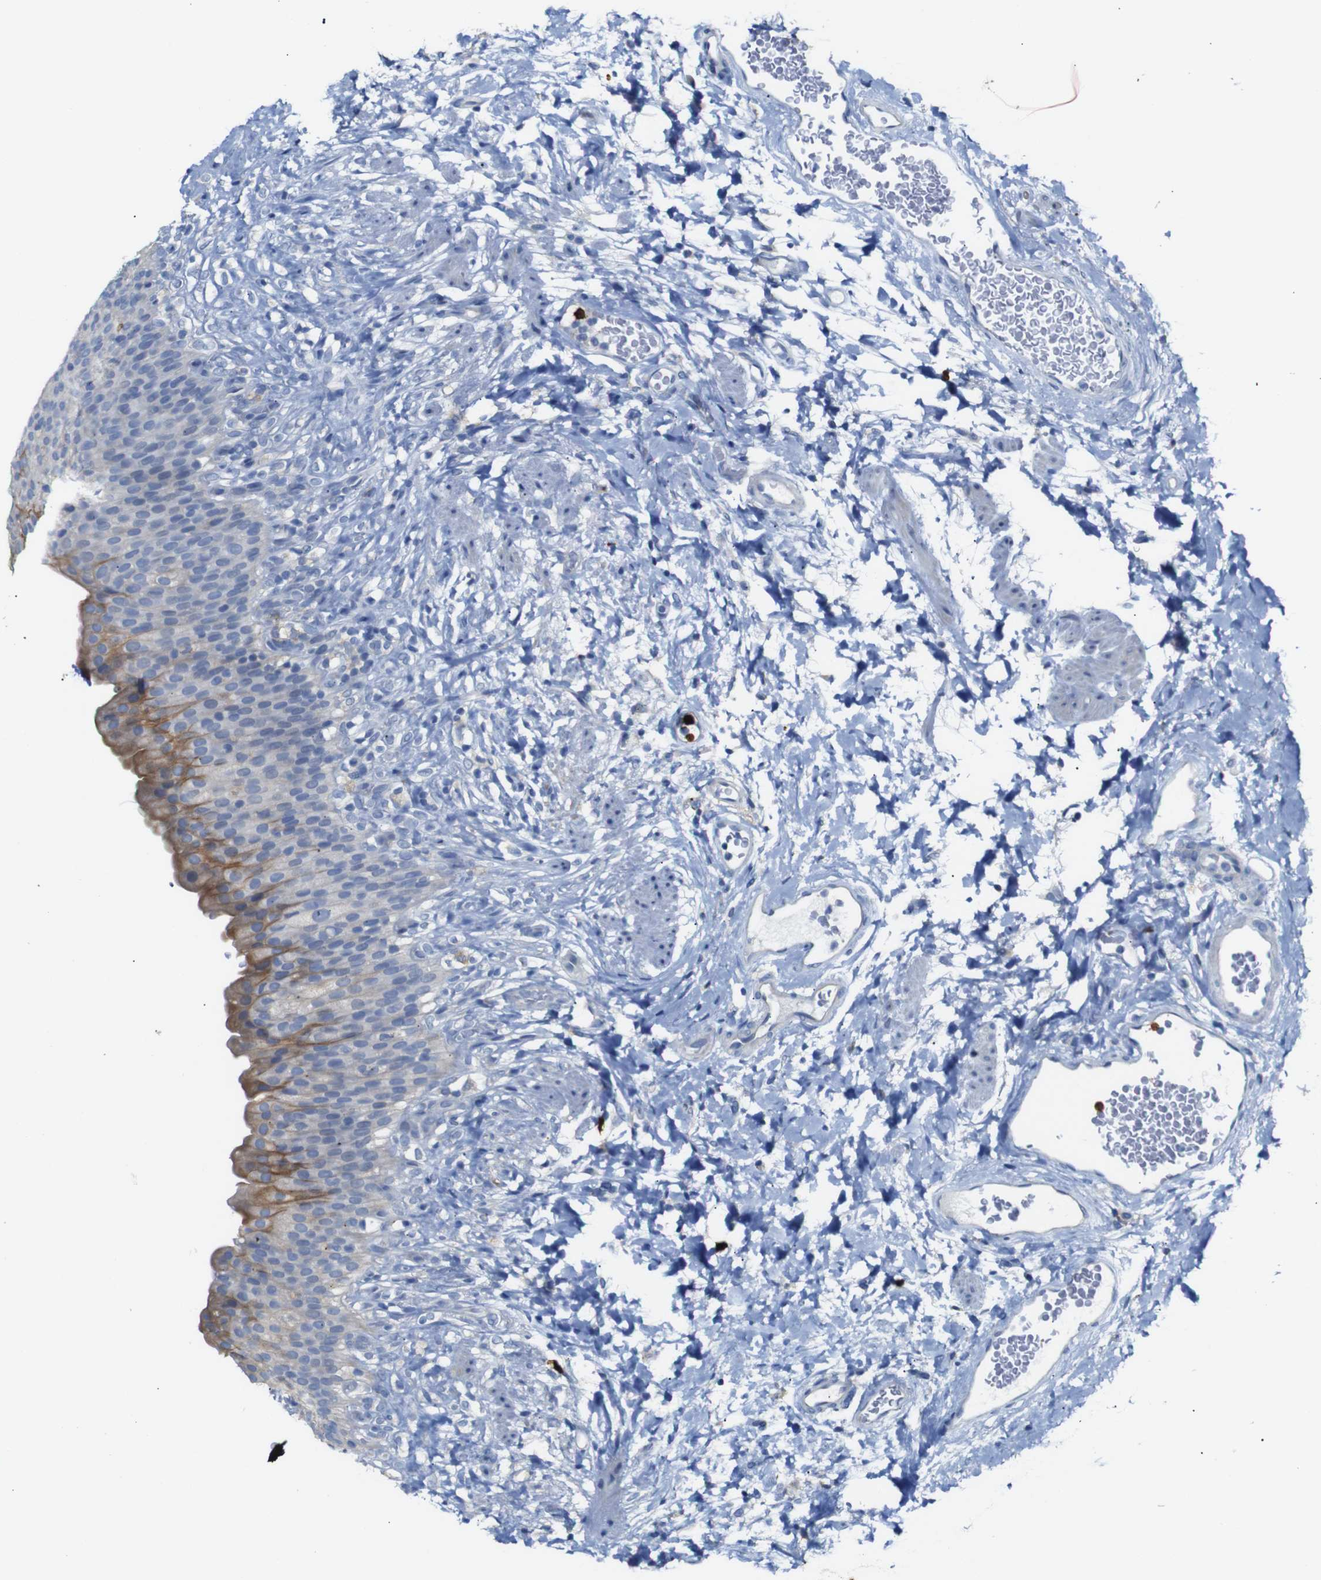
{"staining": {"intensity": "strong", "quantity": "<25%", "location": "cytoplasmic/membranous"}, "tissue": "urinary bladder", "cell_type": "Urothelial cells", "image_type": "normal", "snomed": [{"axis": "morphology", "description": "Normal tissue, NOS"}, {"axis": "topography", "description": "Urinary bladder"}], "caption": "Immunohistochemical staining of benign urinary bladder displays strong cytoplasmic/membranous protein expression in about <25% of urothelial cells.", "gene": "ALOX15", "patient": {"sex": "female", "age": 79}}